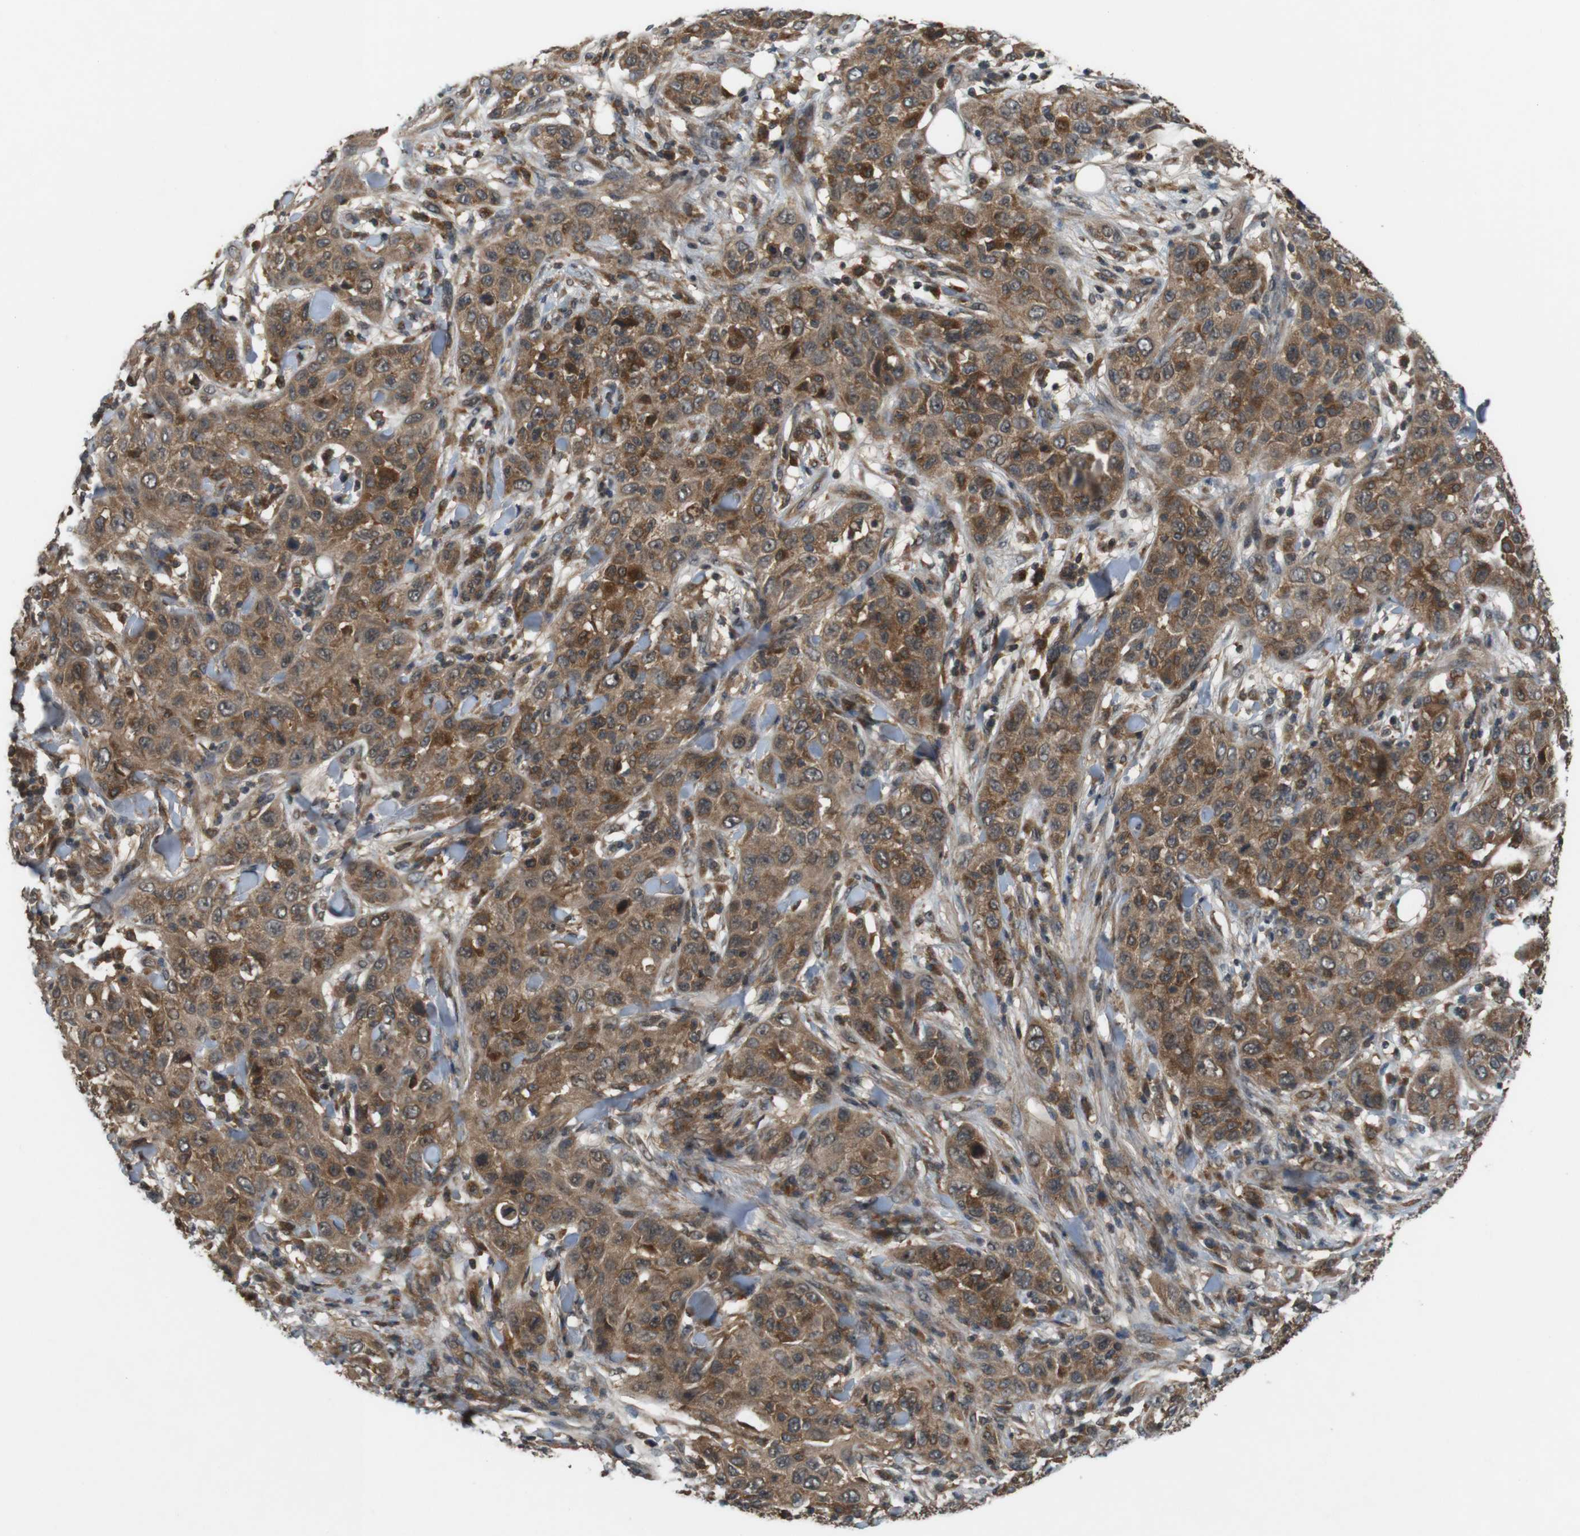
{"staining": {"intensity": "moderate", "quantity": ">75%", "location": "cytoplasmic/membranous"}, "tissue": "skin cancer", "cell_type": "Tumor cells", "image_type": "cancer", "snomed": [{"axis": "morphology", "description": "Squamous cell carcinoma, NOS"}, {"axis": "topography", "description": "Skin"}], "caption": "High-magnification brightfield microscopy of squamous cell carcinoma (skin) stained with DAB (3,3'-diaminobenzidine) (brown) and counterstained with hematoxylin (blue). tumor cells exhibit moderate cytoplasmic/membranous staining is identified in about>75% of cells.", "gene": "NFKBIE", "patient": {"sex": "female", "age": 88}}